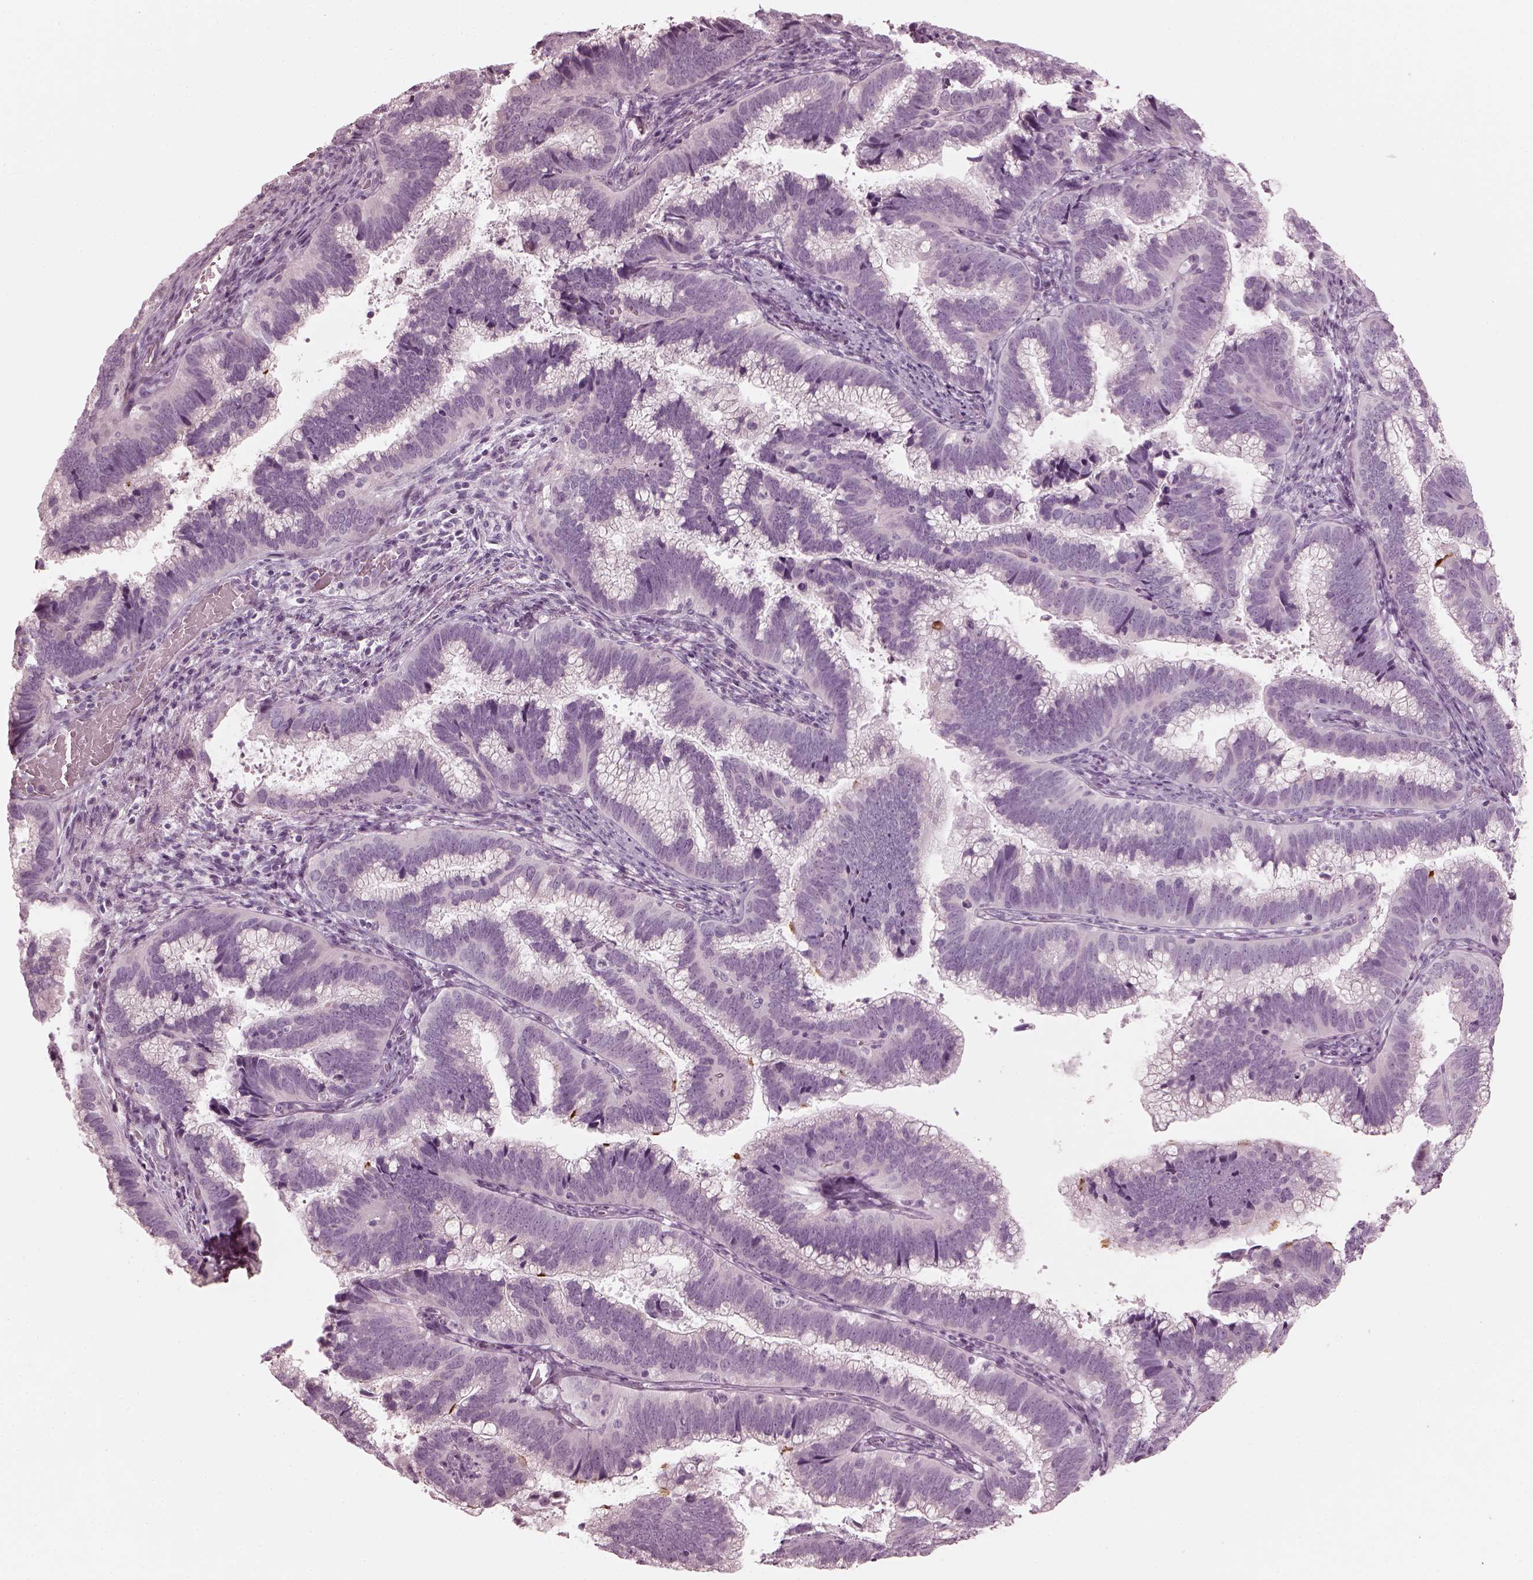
{"staining": {"intensity": "negative", "quantity": "none", "location": "none"}, "tissue": "cervical cancer", "cell_type": "Tumor cells", "image_type": "cancer", "snomed": [{"axis": "morphology", "description": "Adenocarcinoma, NOS"}, {"axis": "topography", "description": "Cervix"}], "caption": "High power microscopy histopathology image of an immunohistochemistry (IHC) photomicrograph of cervical adenocarcinoma, revealing no significant expression in tumor cells.", "gene": "SAXO2", "patient": {"sex": "female", "age": 61}}